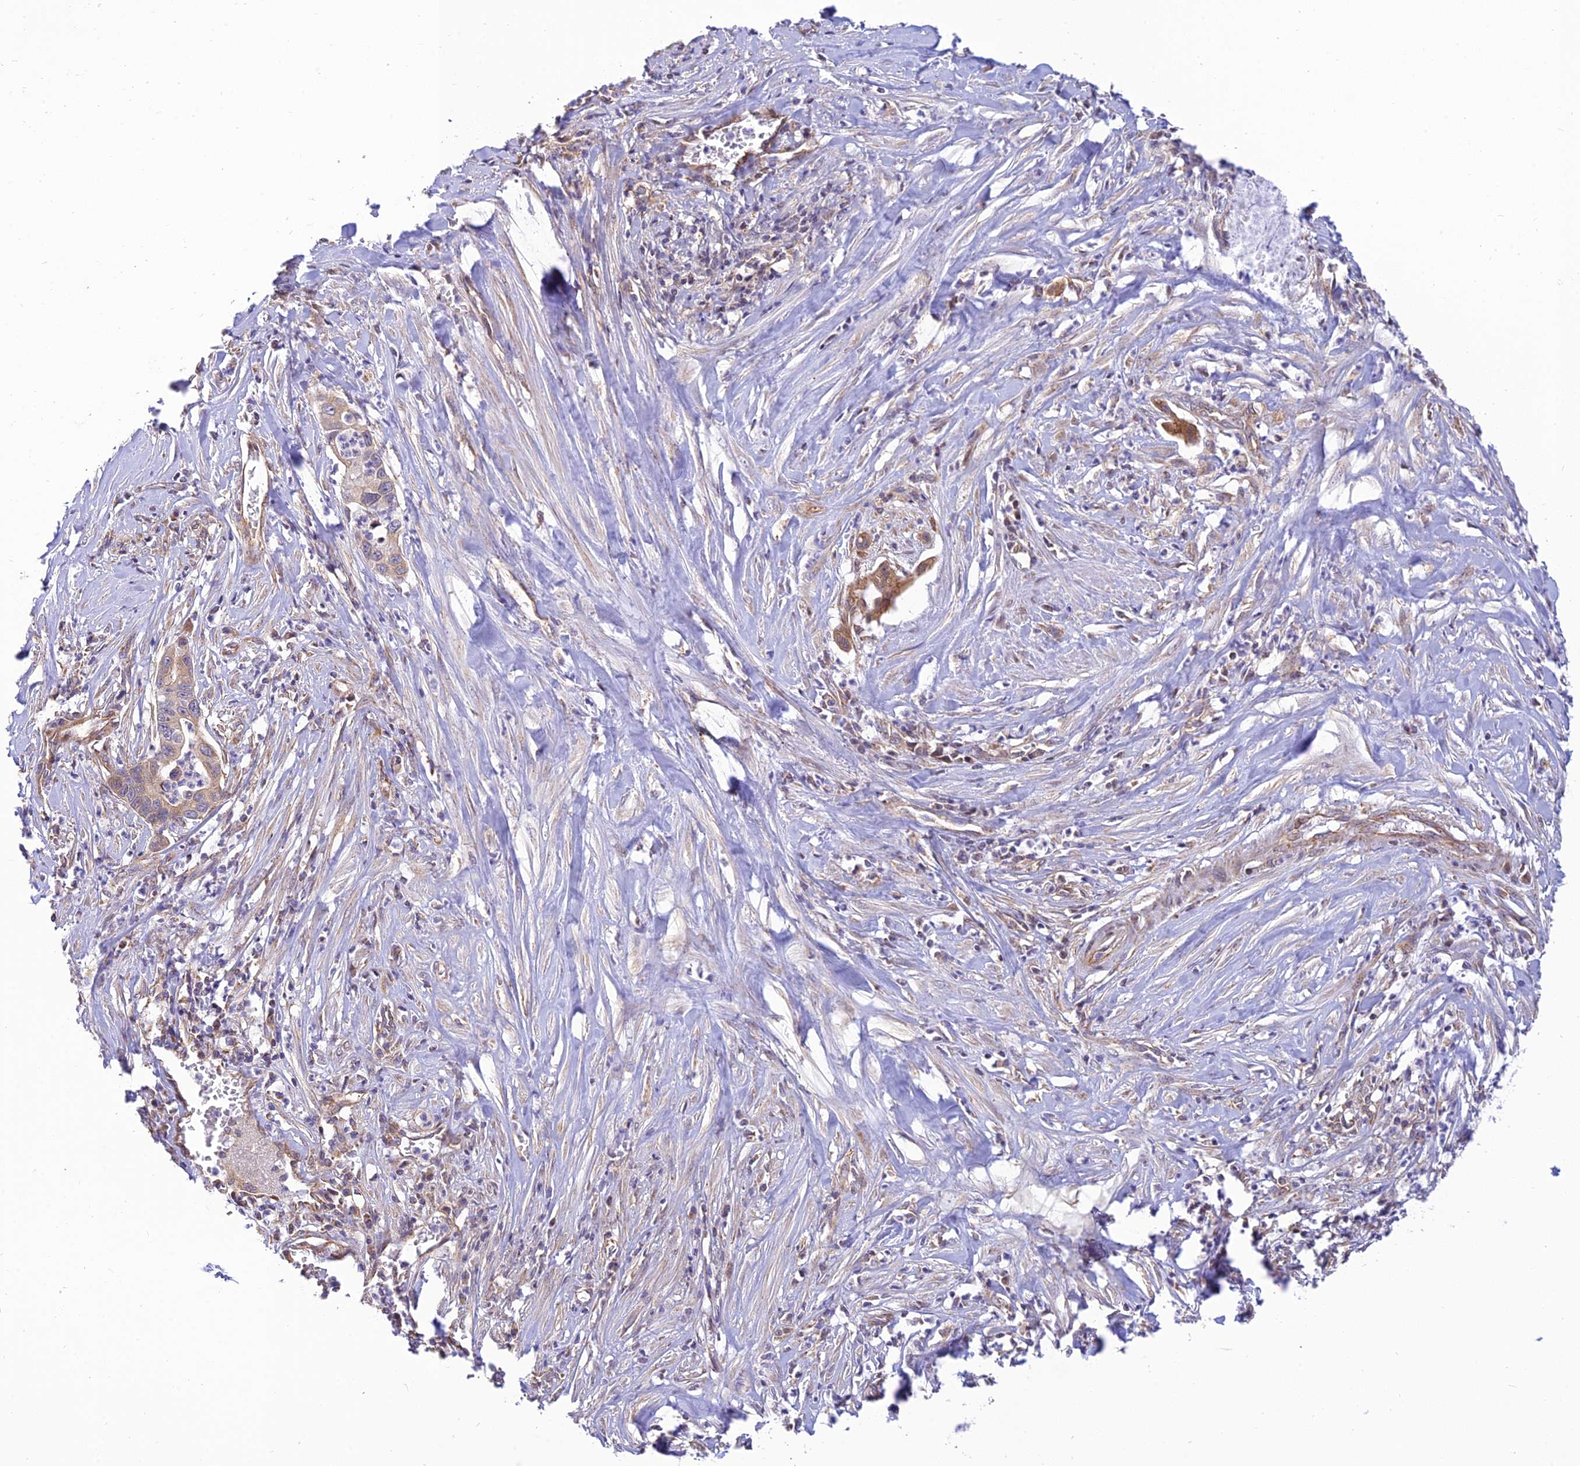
{"staining": {"intensity": "moderate", "quantity": "25%-75%", "location": "cytoplasmic/membranous"}, "tissue": "pancreatic cancer", "cell_type": "Tumor cells", "image_type": "cancer", "snomed": [{"axis": "morphology", "description": "Adenocarcinoma, NOS"}, {"axis": "topography", "description": "Pancreas"}], "caption": "IHC histopathology image of adenocarcinoma (pancreatic) stained for a protein (brown), which exhibits medium levels of moderate cytoplasmic/membranous expression in about 25%-75% of tumor cells.", "gene": "HOOK2", "patient": {"sex": "male", "age": 73}}